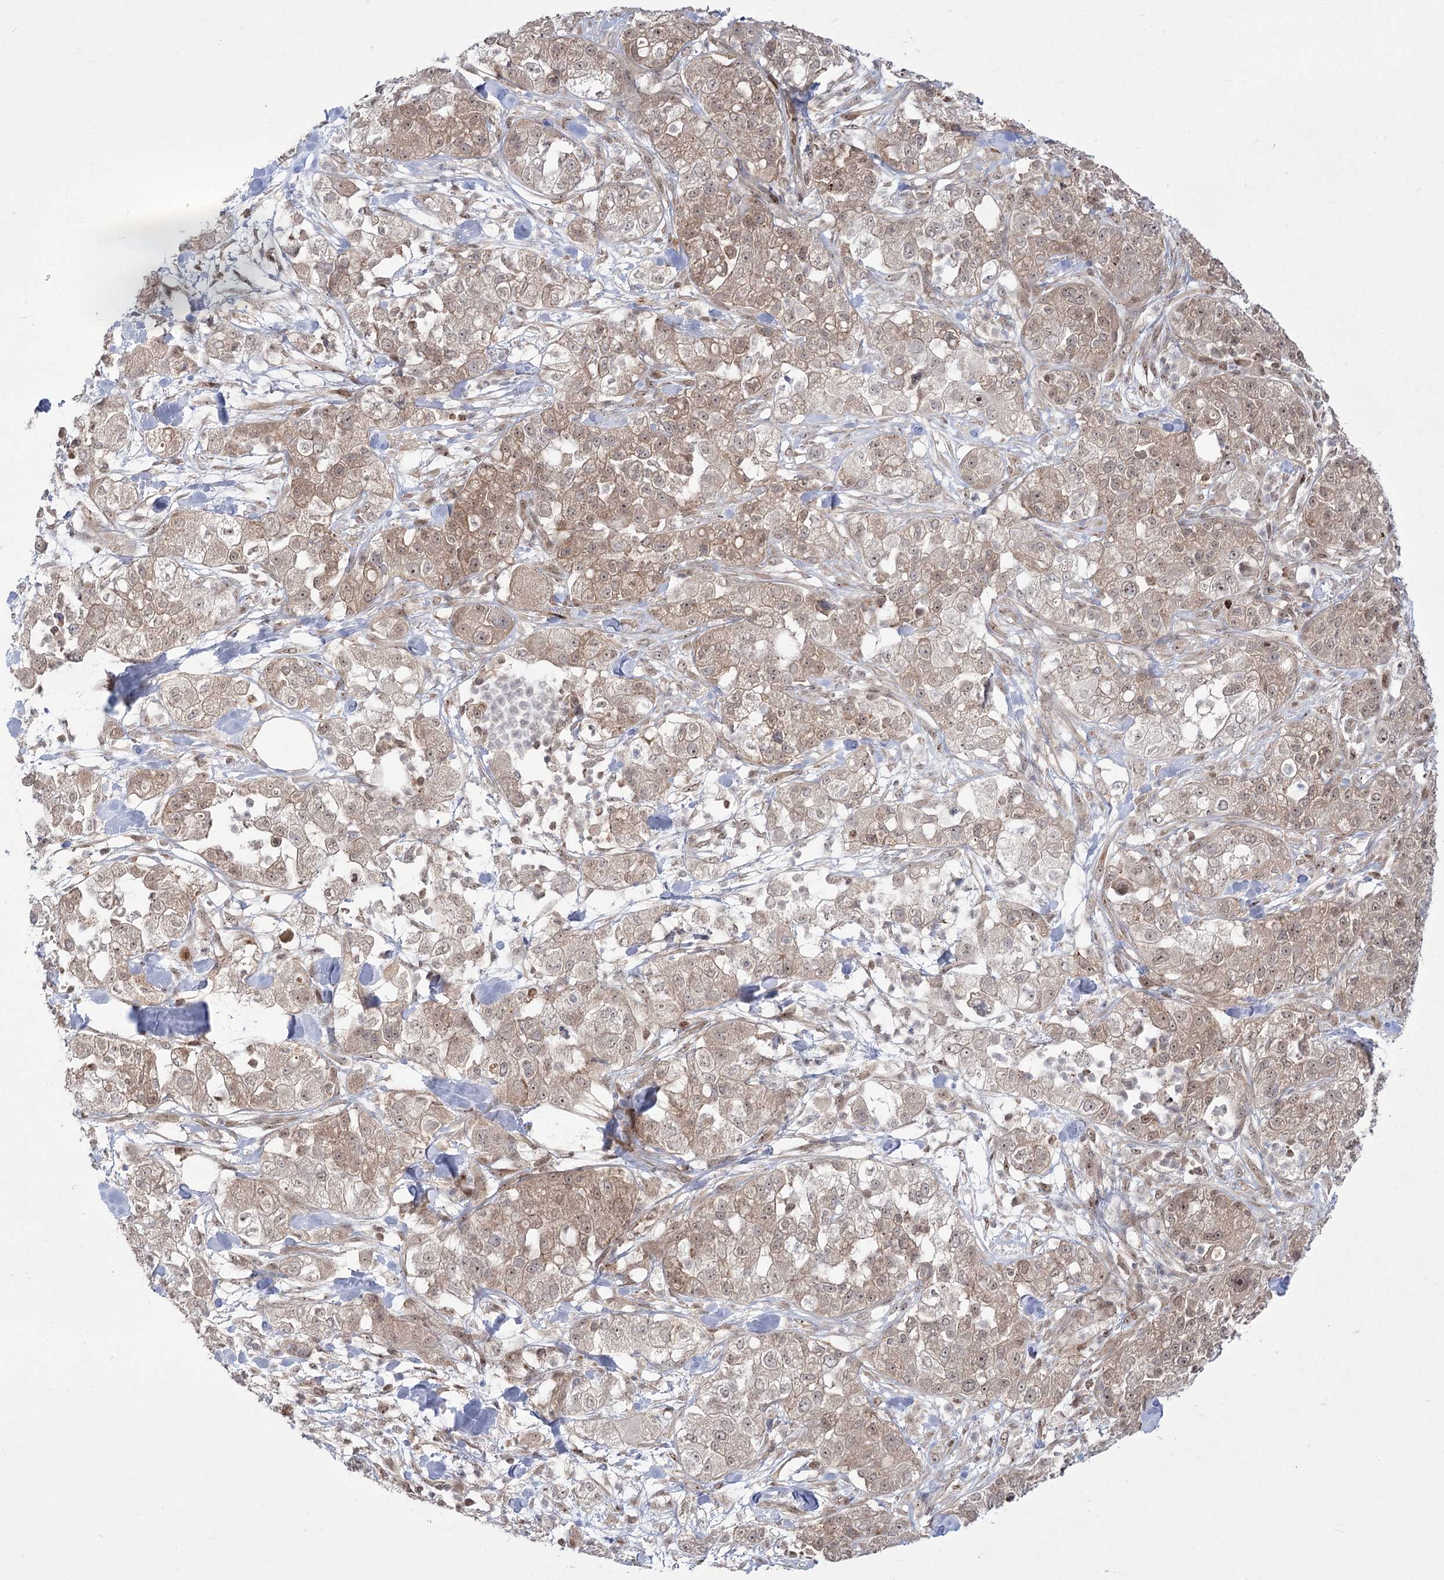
{"staining": {"intensity": "weak", "quantity": ">75%", "location": "cytoplasmic/membranous,nuclear"}, "tissue": "pancreatic cancer", "cell_type": "Tumor cells", "image_type": "cancer", "snomed": [{"axis": "morphology", "description": "Adenocarcinoma, NOS"}, {"axis": "topography", "description": "Pancreas"}], "caption": "Human pancreatic cancer stained with a protein marker shows weak staining in tumor cells.", "gene": "HELQ", "patient": {"sex": "female", "age": 78}}